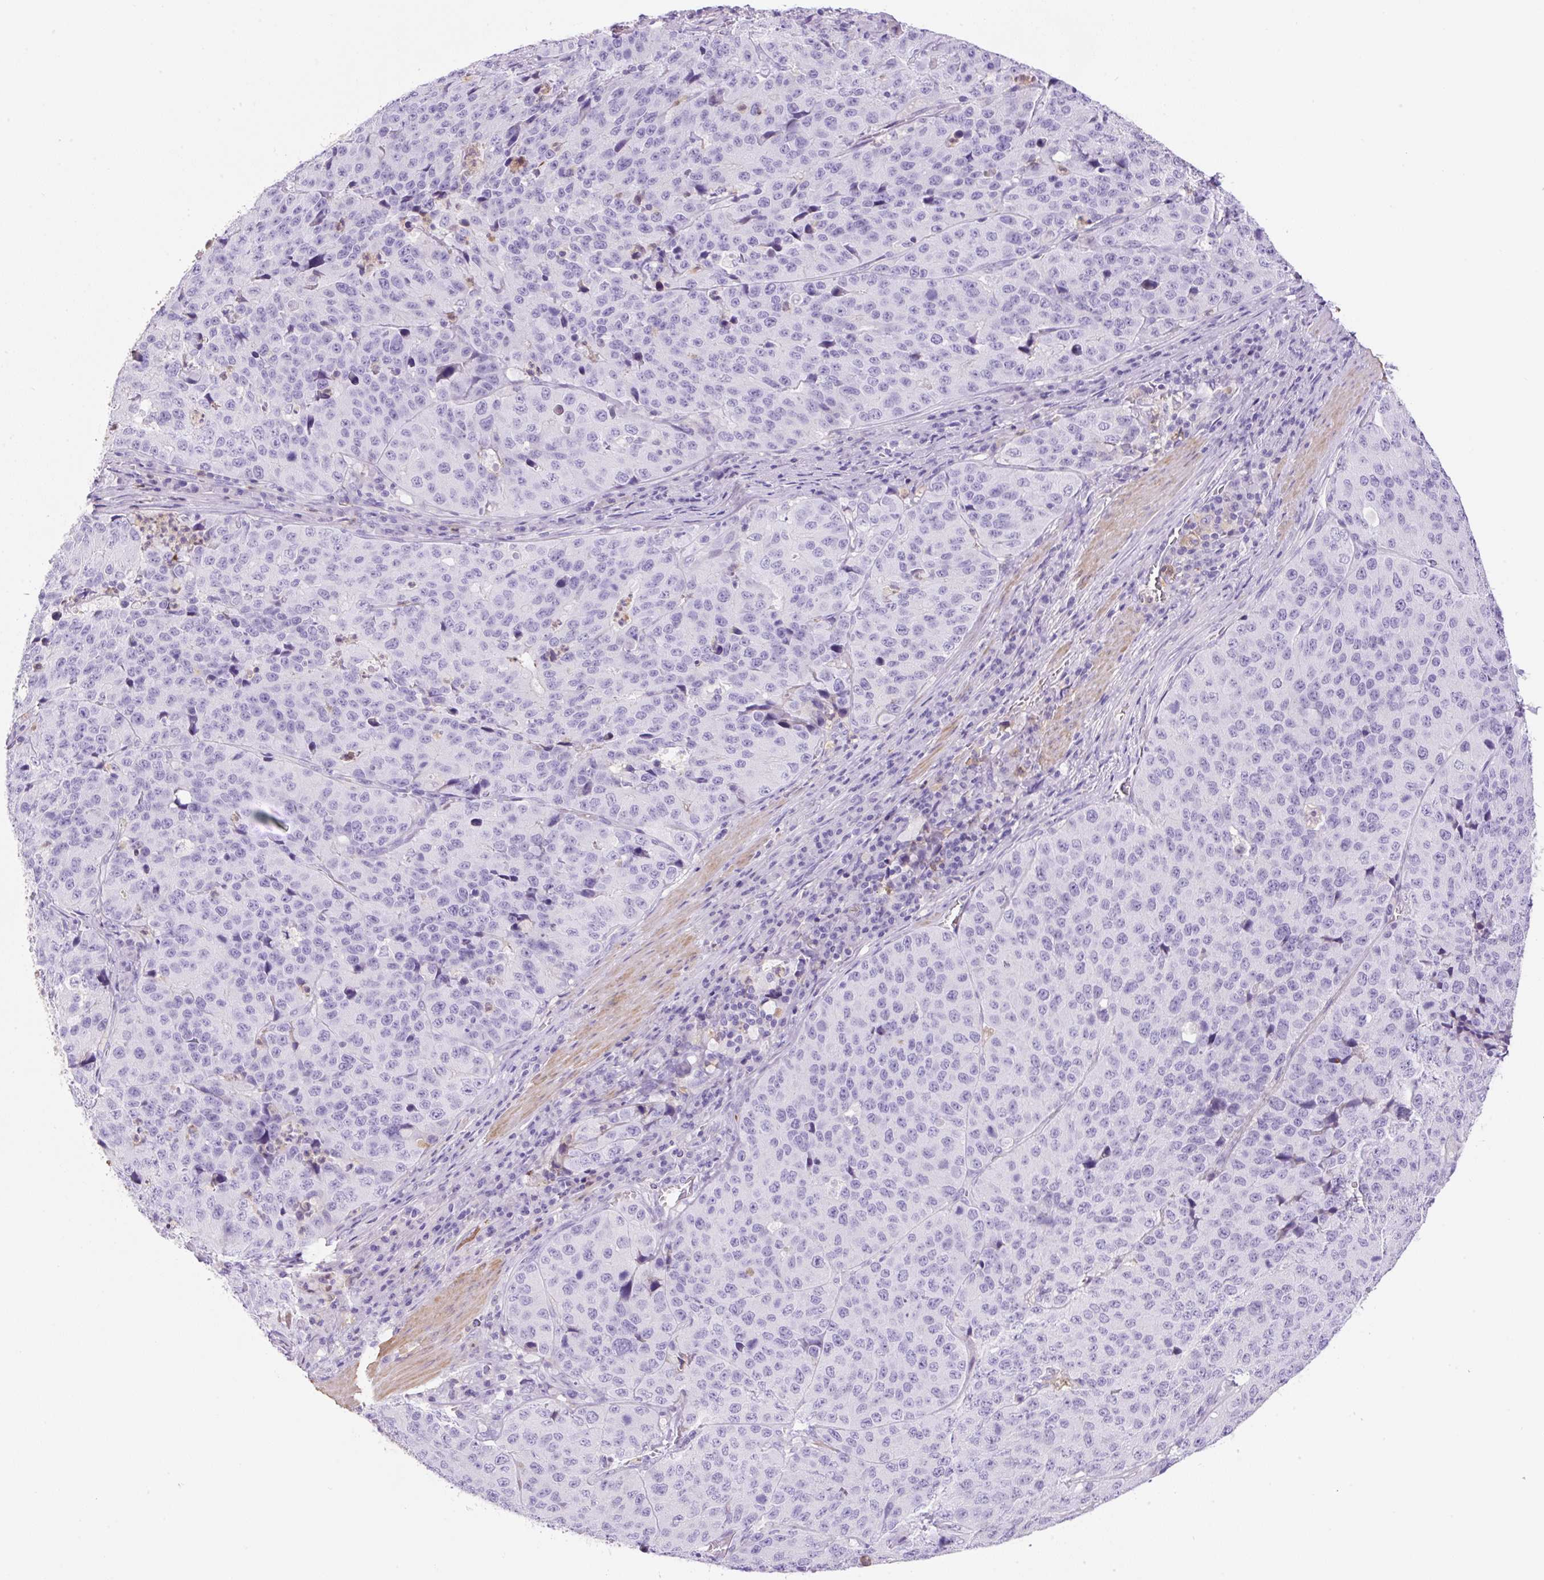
{"staining": {"intensity": "negative", "quantity": "none", "location": "none"}, "tissue": "stomach cancer", "cell_type": "Tumor cells", "image_type": "cancer", "snomed": [{"axis": "morphology", "description": "Adenocarcinoma, NOS"}, {"axis": "topography", "description": "Stomach"}], "caption": "Stomach adenocarcinoma stained for a protein using immunohistochemistry demonstrates no positivity tumor cells.", "gene": "TDRD15", "patient": {"sex": "male", "age": 71}}